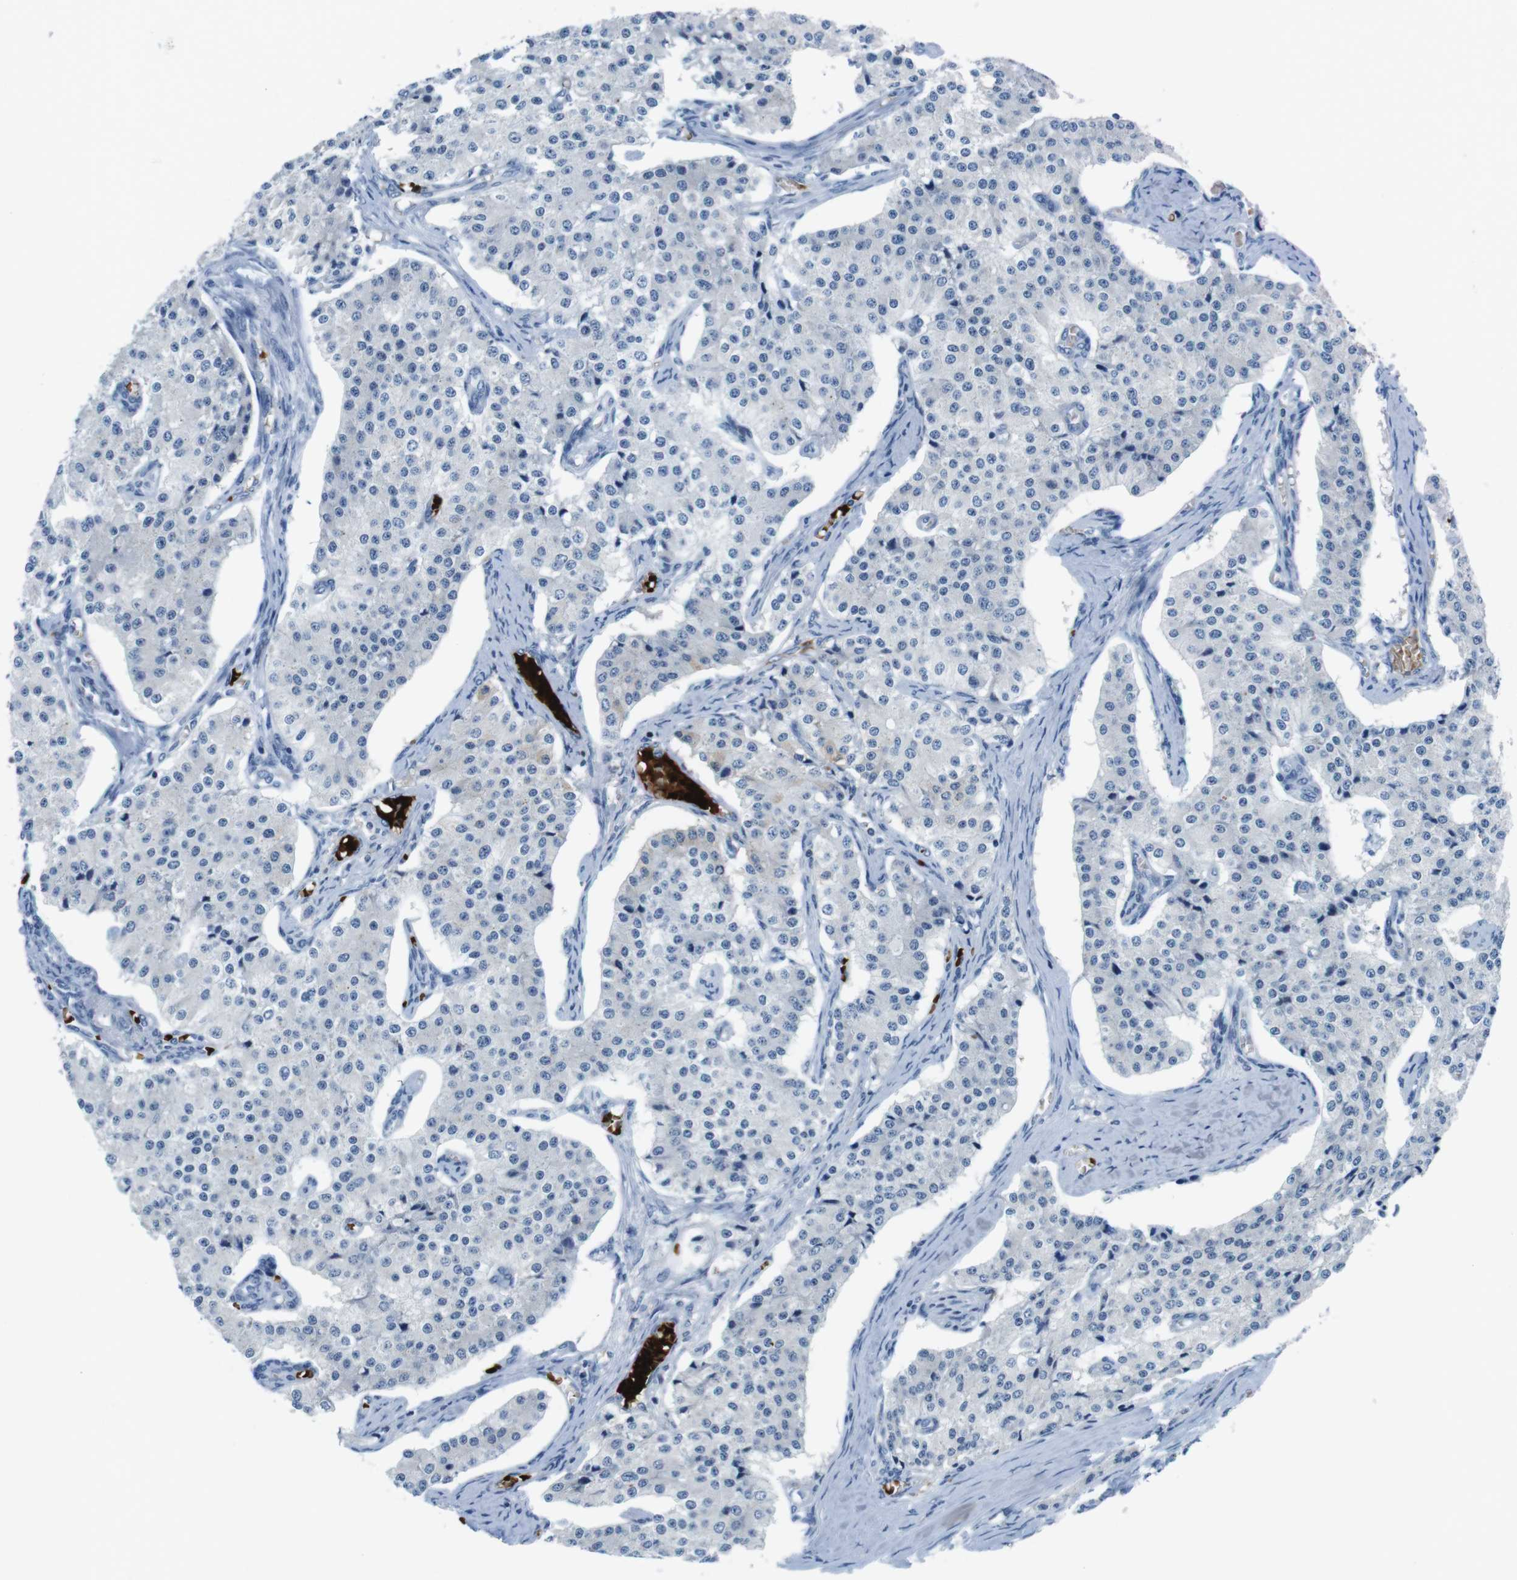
{"staining": {"intensity": "negative", "quantity": "none", "location": "none"}, "tissue": "carcinoid", "cell_type": "Tumor cells", "image_type": "cancer", "snomed": [{"axis": "morphology", "description": "Carcinoid, malignant, NOS"}, {"axis": "topography", "description": "Colon"}], "caption": "Carcinoid was stained to show a protein in brown. There is no significant expression in tumor cells.", "gene": "TFAP2C", "patient": {"sex": "female", "age": 52}}